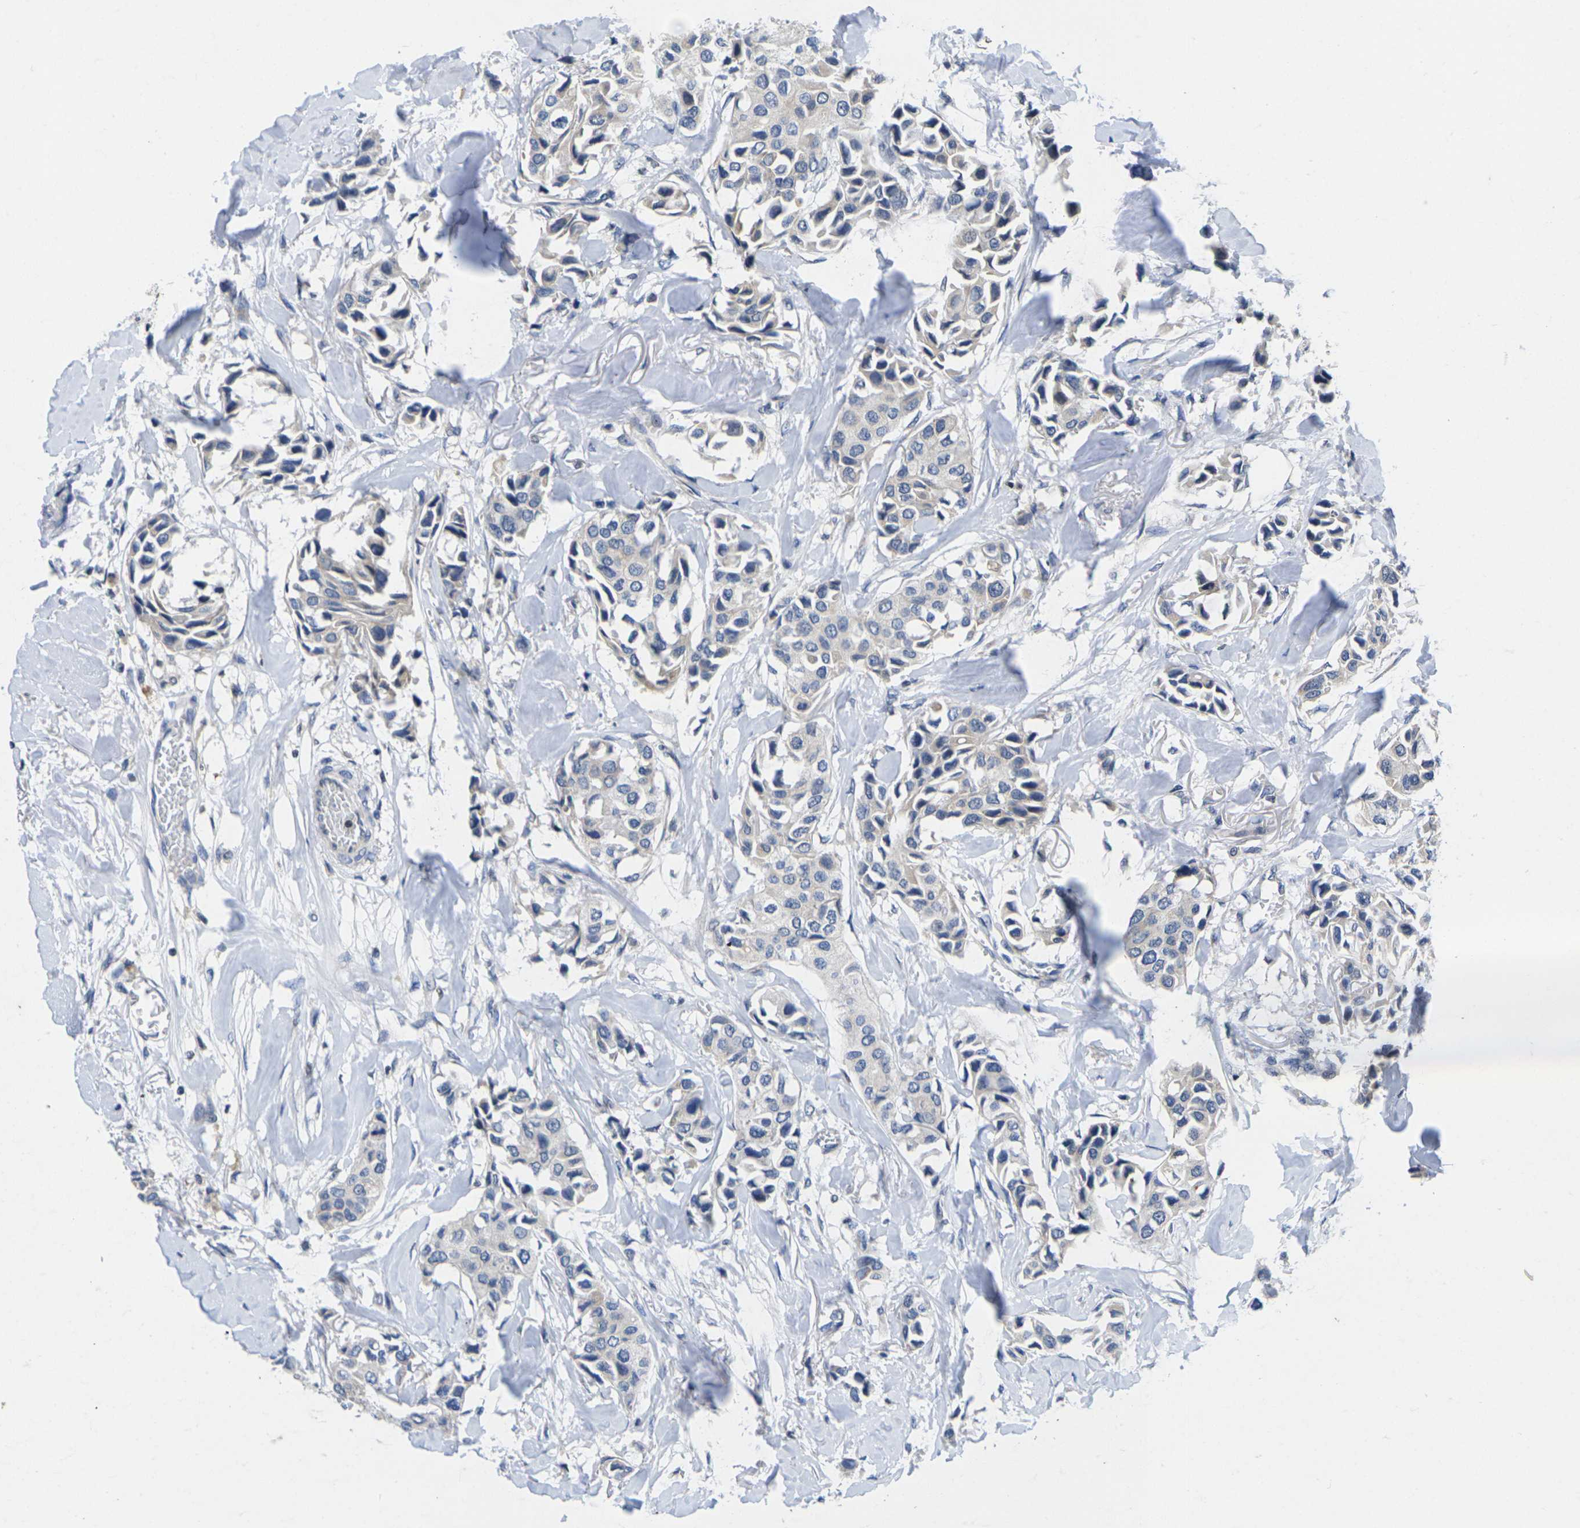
{"staining": {"intensity": "negative", "quantity": "none", "location": "none"}, "tissue": "breast cancer", "cell_type": "Tumor cells", "image_type": "cancer", "snomed": [{"axis": "morphology", "description": "Duct carcinoma"}, {"axis": "topography", "description": "Breast"}], "caption": "DAB (3,3'-diaminobenzidine) immunohistochemical staining of intraductal carcinoma (breast) shows no significant positivity in tumor cells.", "gene": "IKZF1", "patient": {"sex": "female", "age": 80}}